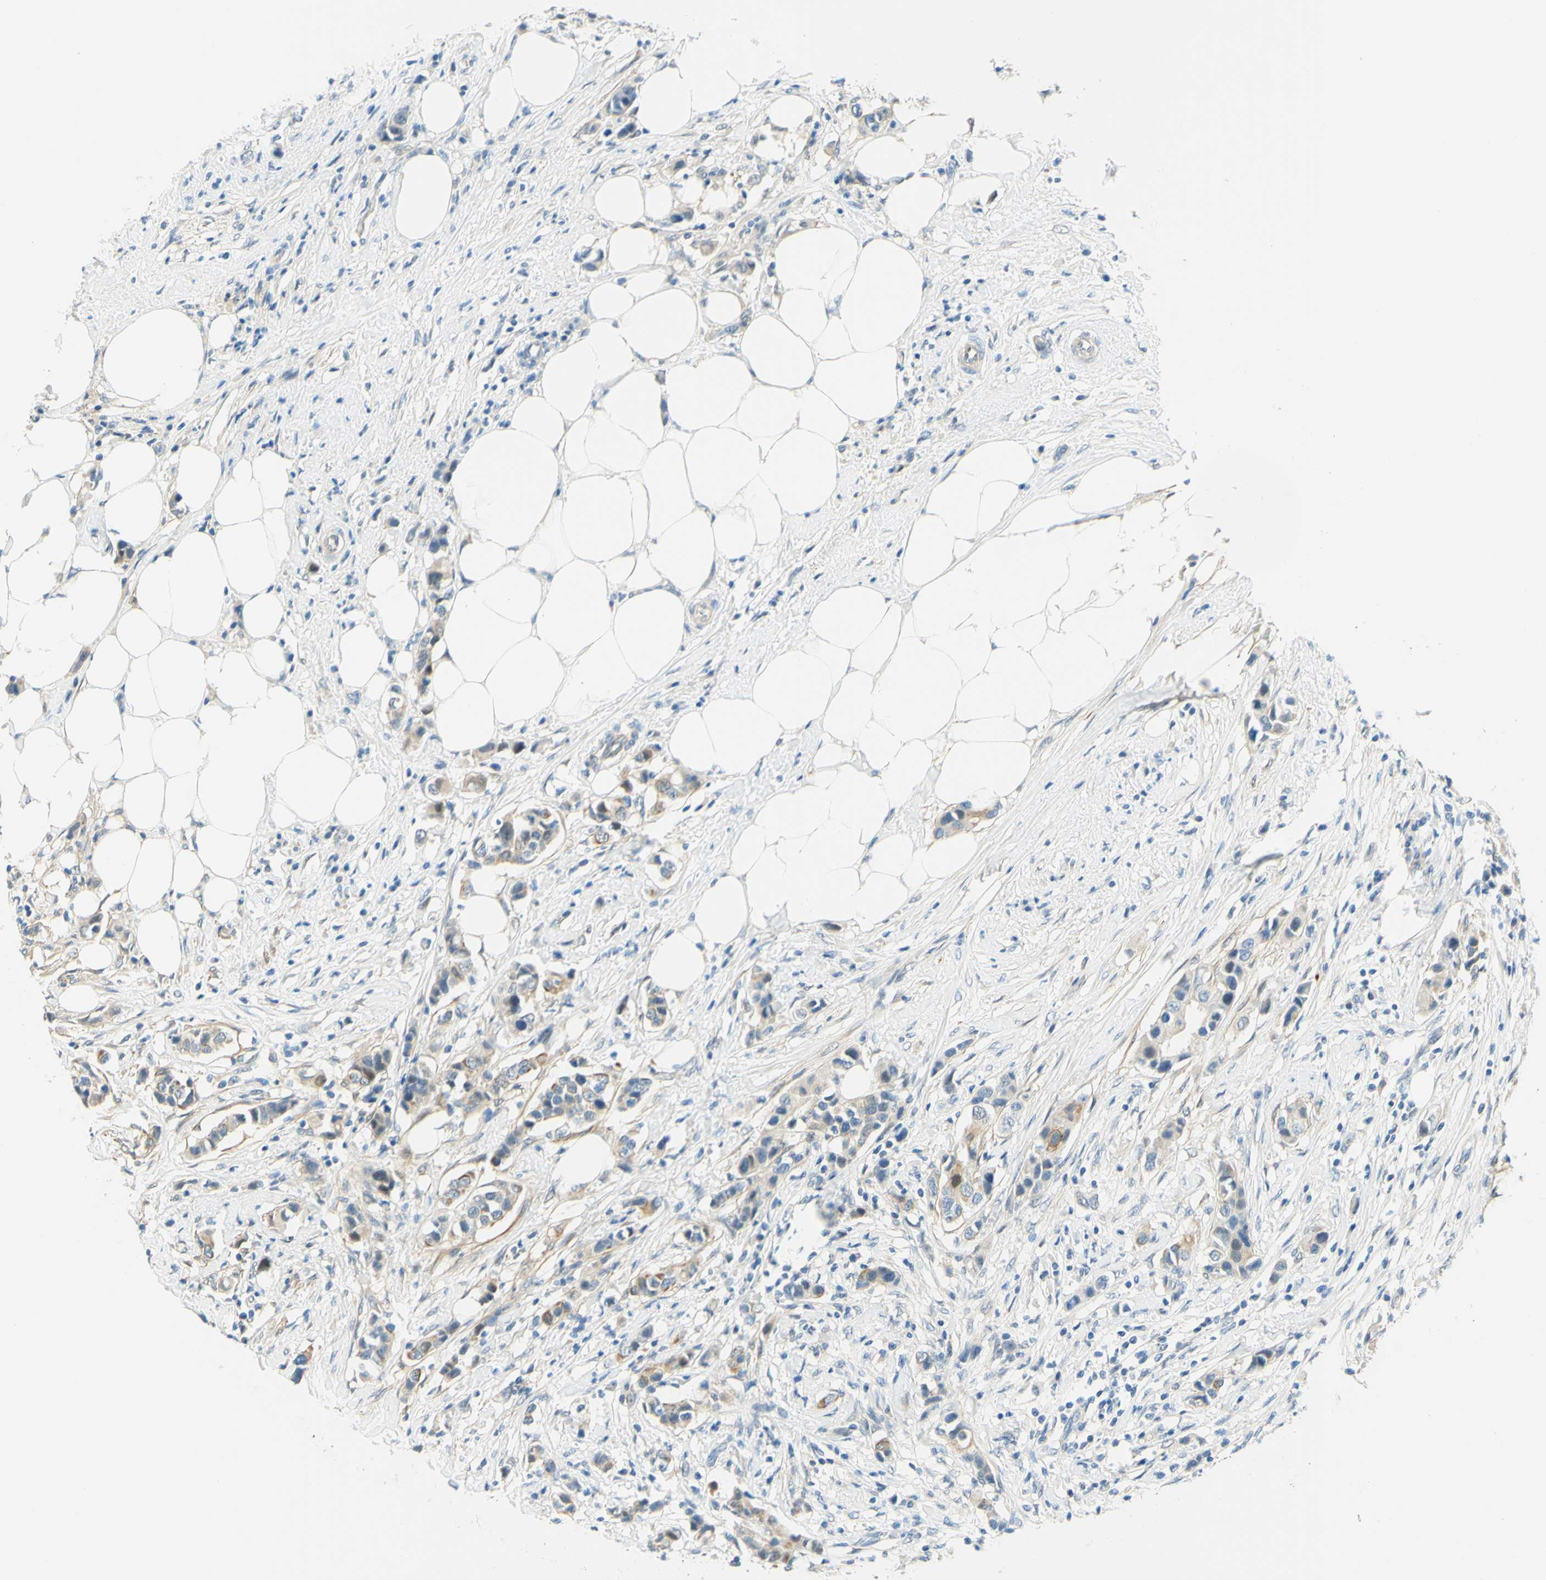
{"staining": {"intensity": "weak", "quantity": "25%-75%", "location": "cytoplasmic/membranous"}, "tissue": "breast cancer", "cell_type": "Tumor cells", "image_type": "cancer", "snomed": [{"axis": "morphology", "description": "Normal tissue, NOS"}, {"axis": "morphology", "description": "Duct carcinoma"}, {"axis": "topography", "description": "Breast"}], "caption": "Protein expression analysis of breast invasive ductal carcinoma demonstrates weak cytoplasmic/membranous staining in about 25%-75% of tumor cells. (Brightfield microscopy of DAB IHC at high magnification).", "gene": "ENTREP2", "patient": {"sex": "female", "age": 50}}